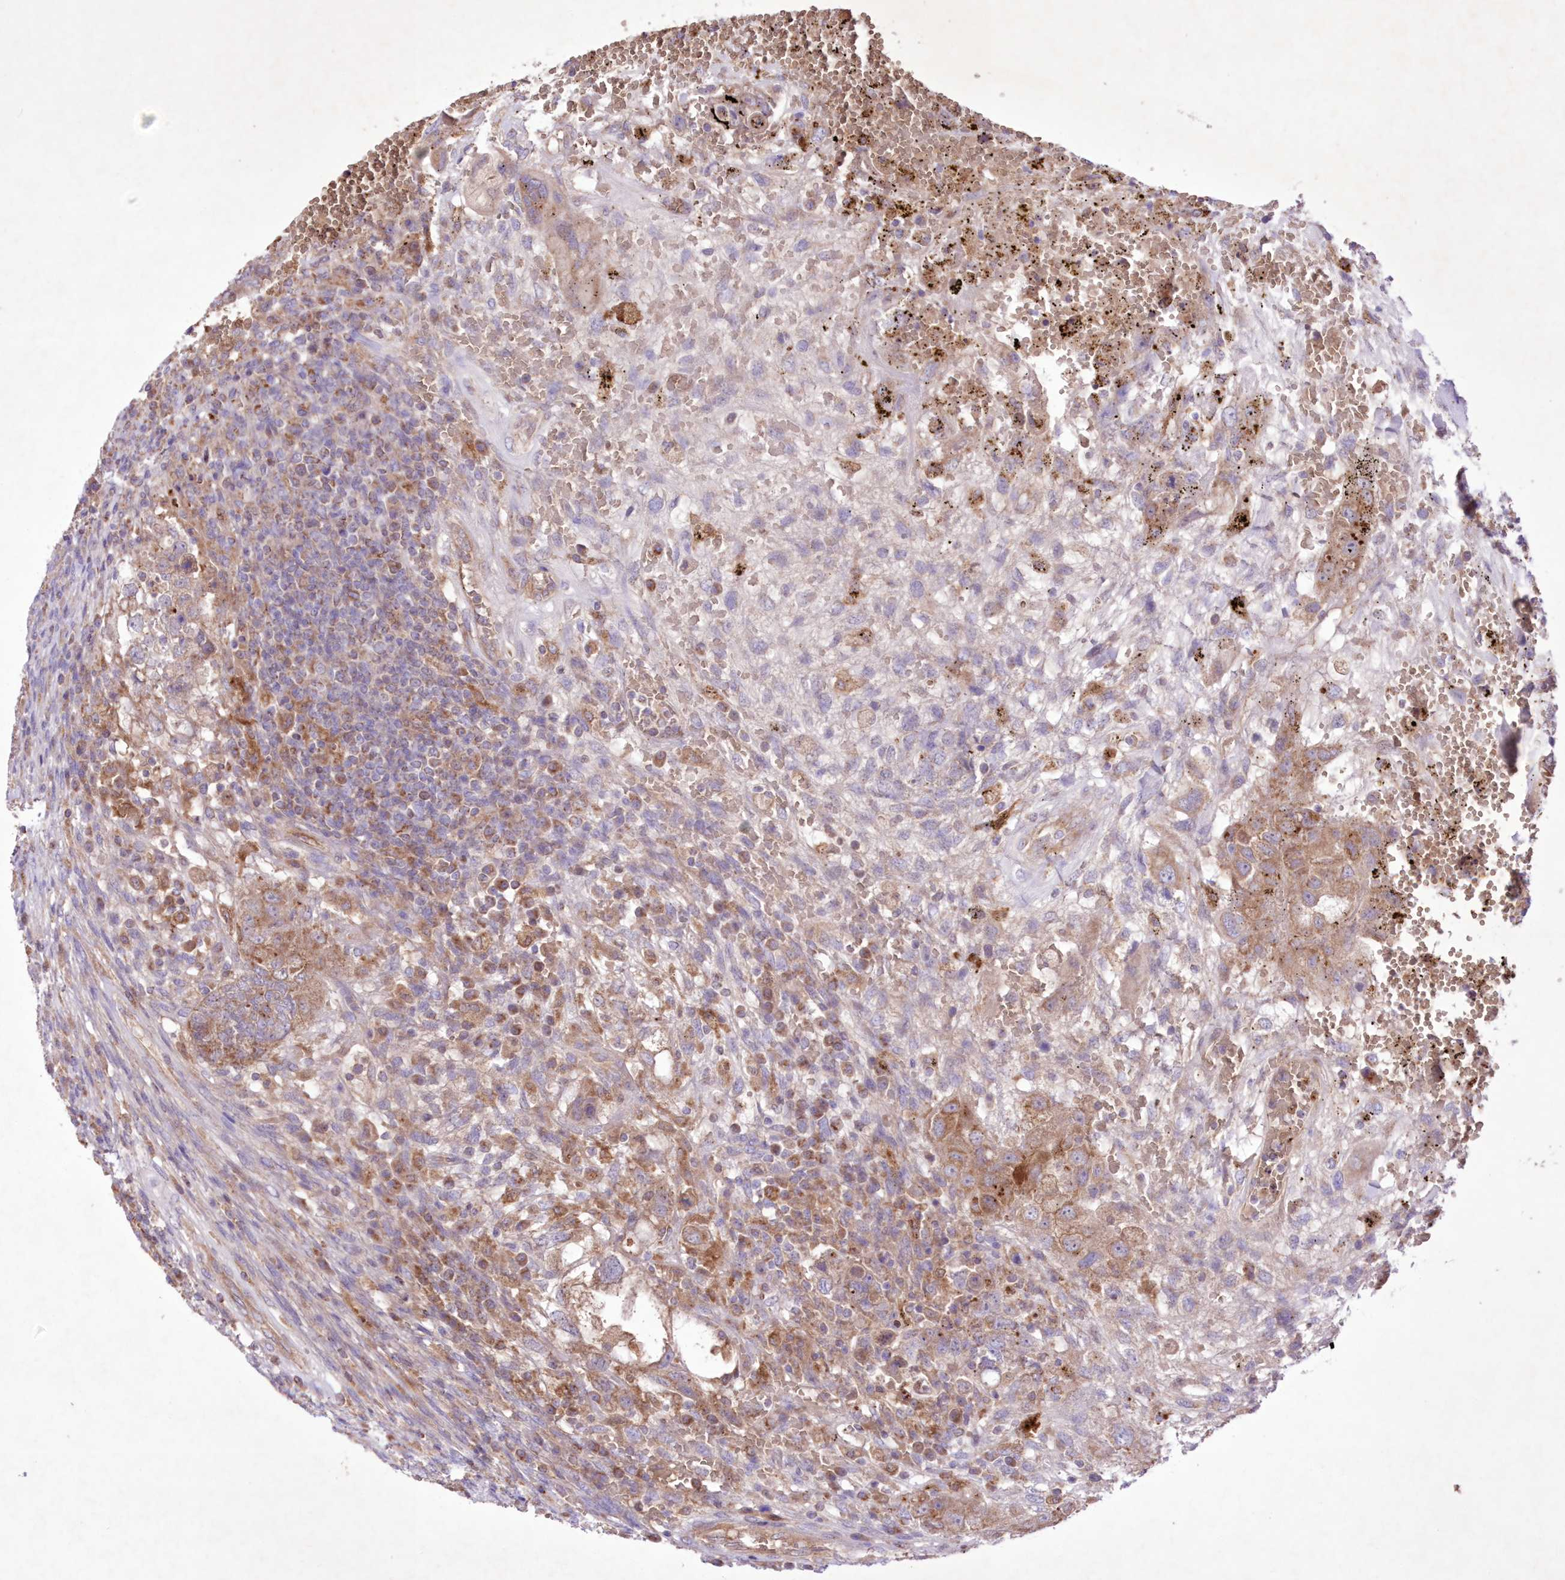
{"staining": {"intensity": "moderate", "quantity": ">75%", "location": "cytoplasmic/membranous"}, "tissue": "testis cancer", "cell_type": "Tumor cells", "image_type": "cancer", "snomed": [{"axis": "morphology", "description": "Carcinoma, Embryonal, NOS"}, {"axis": "topography", "description": "Testis"}], "caption": "Immunohistochemical staining of human testis embryonal carcinoma shows medium levels of moderate cytoplasmic/membranous positivity in approximately >75% of tumor cells.", "gene": "FCHO2", "patient": {"sex": "male", "age": 26}}